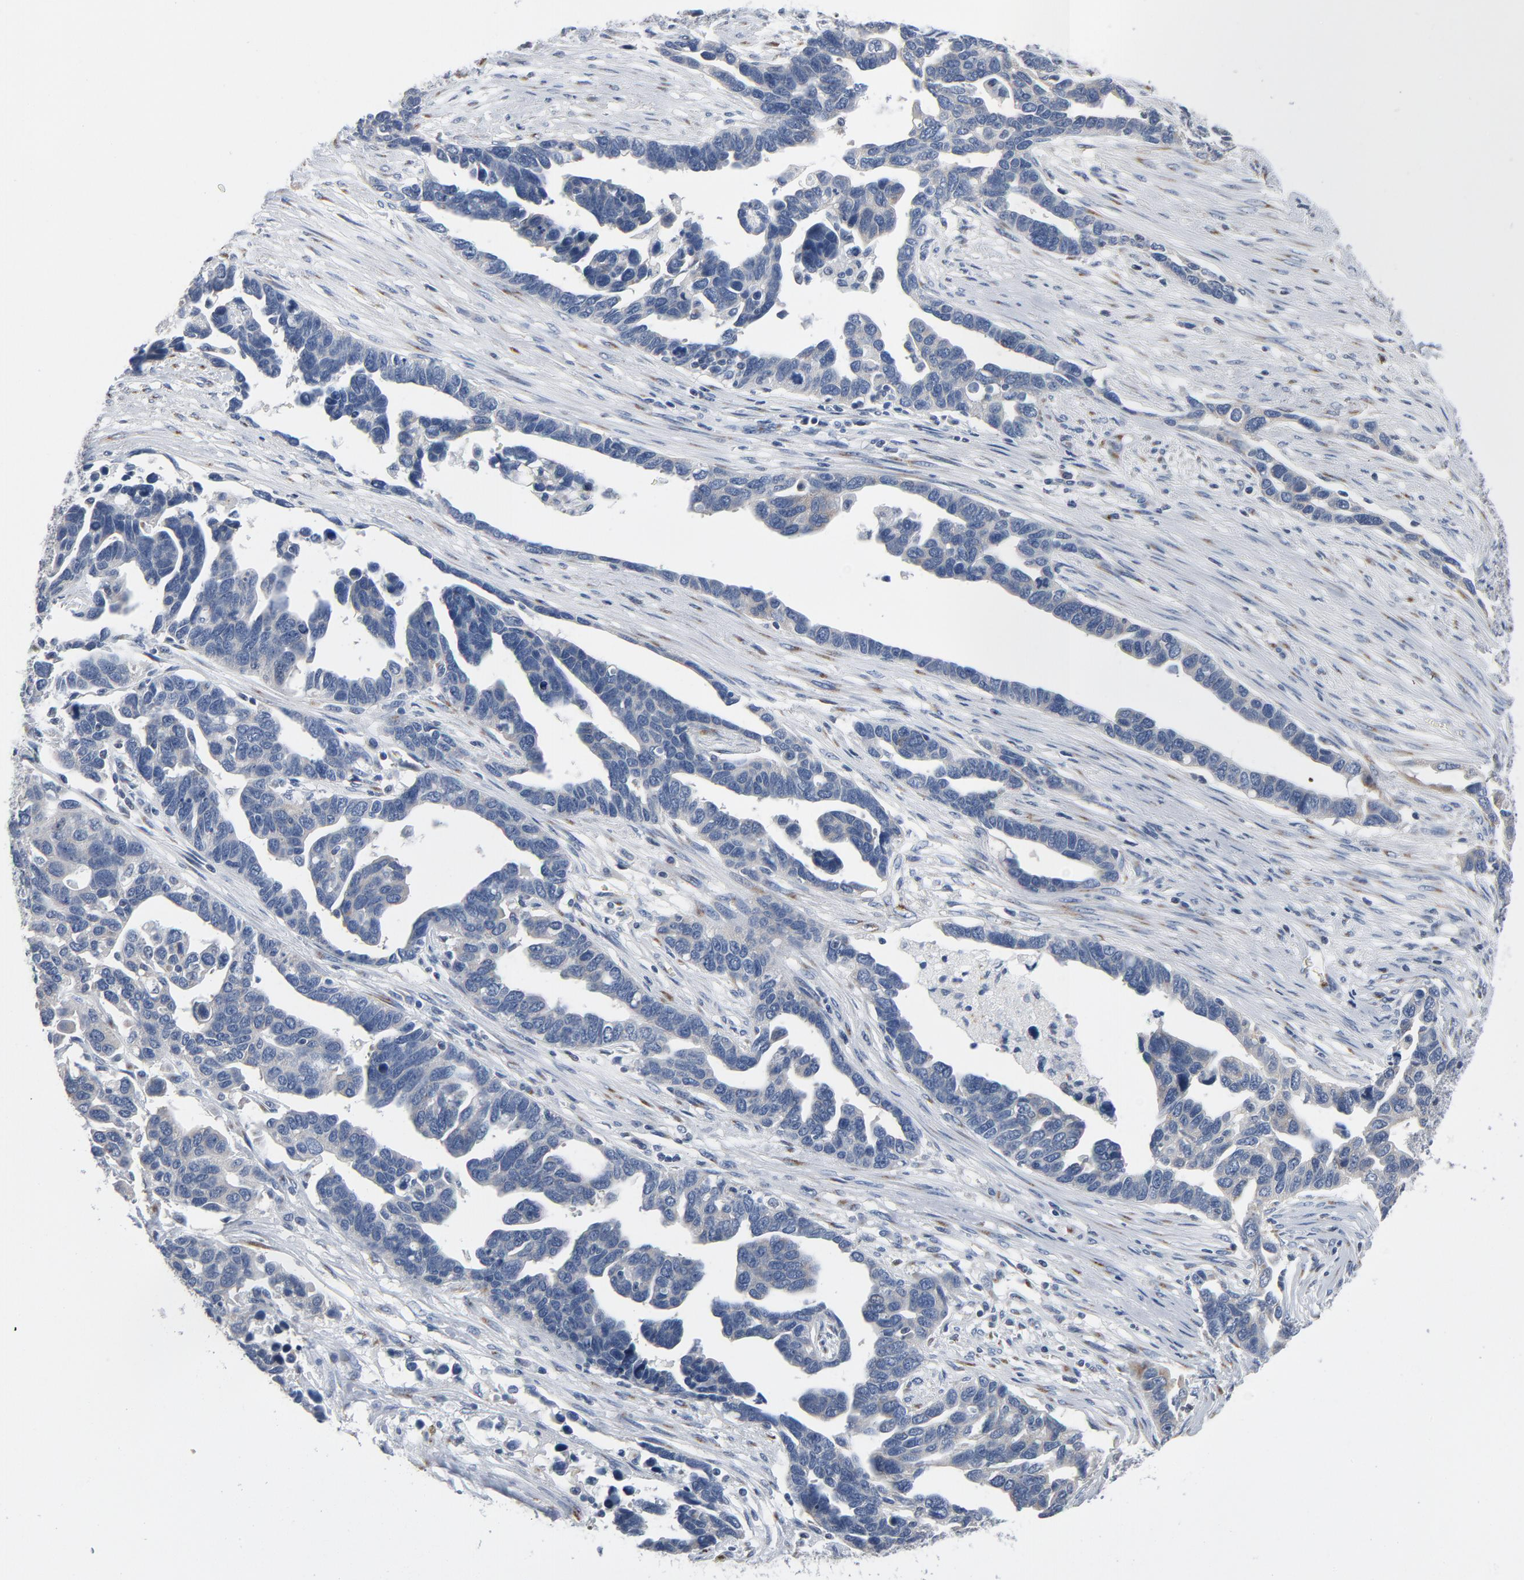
{"staining": {"intensity": "weak", "quantity": "<25%", "location": "cytoplasmic/membranous"}, "tissue": "ovarian cancer", "cell_type": "Tumor cells", "image_type": "cancer", "snomed": [{"axis": "morphology", "description": "Cystadenocarcinoma, serous, NOS"}, {"axis": "topography", "description": "Ovary"}], "caption": "IHC histopathology image of neoplastic tissue: human ovarian cancer (serous cystadenocarcinoma) stained with DAB exhibits no significant protein positivity in tumor cells.", "gene": "YIPF6", "patient": {"sex": "female", "age": 54}}